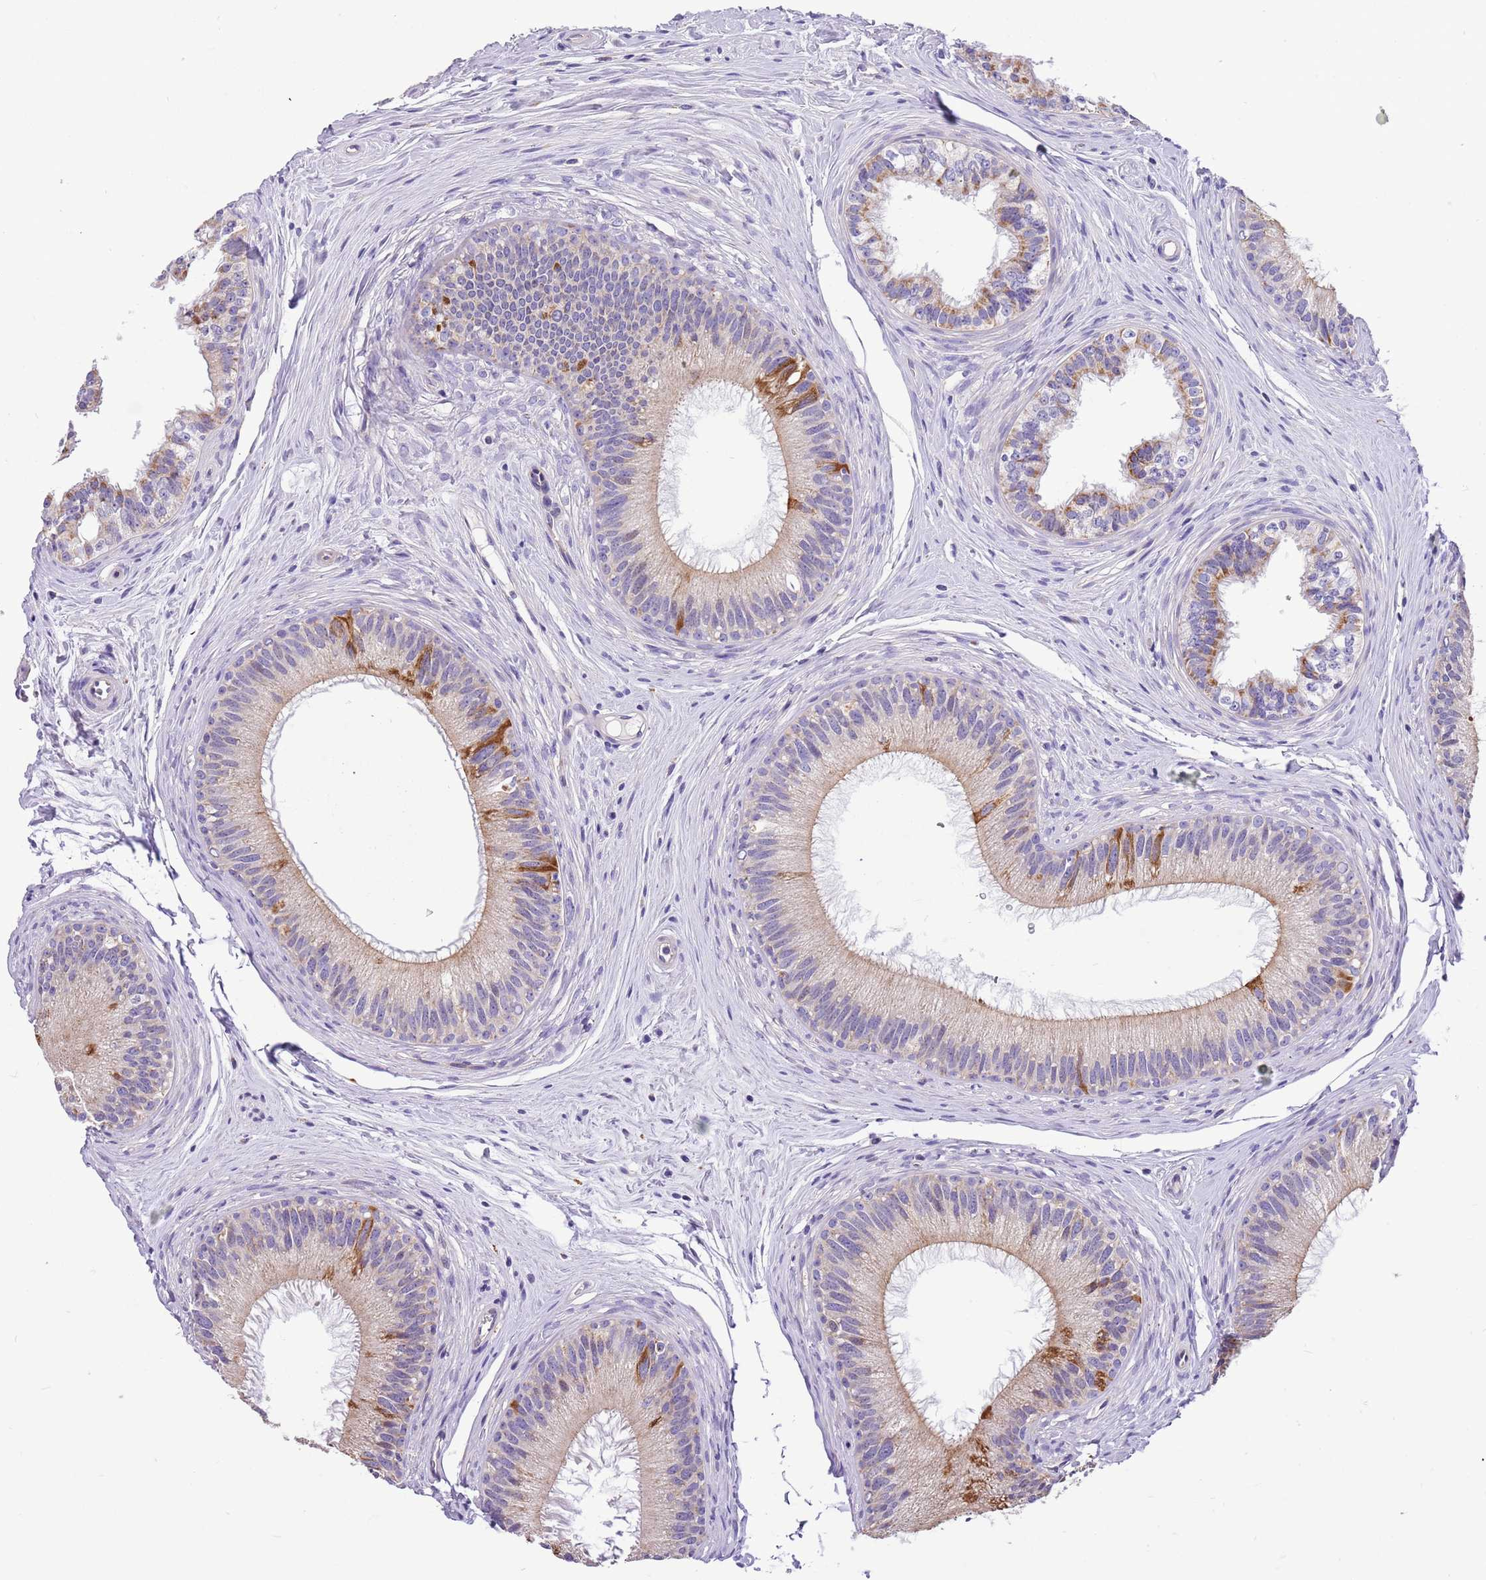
{"staining": {"intensity": "strong", "quantity": "<25%", "location": "cytoplasmic/membranous"}, "tissue": "epididymis", "cell_type": "Glandular cells", "image_type": "normal", "snomed": [{"axis": "morphology", "description": "Normal tissue, NOS"}, {"axis": "topography", "description": "Epididymis"}], "caption": "Immunohistochemical staining of normal human epididymis displays strong cytoplasmic/membranous protein expression in about <25% of glandular cells. Using DAB (brown) and hematoxylin (blue) stains, captured at high magnification using brightfield microscopy.", "gene": "COX17", "patient": {"sex": "male", "age": 27}}